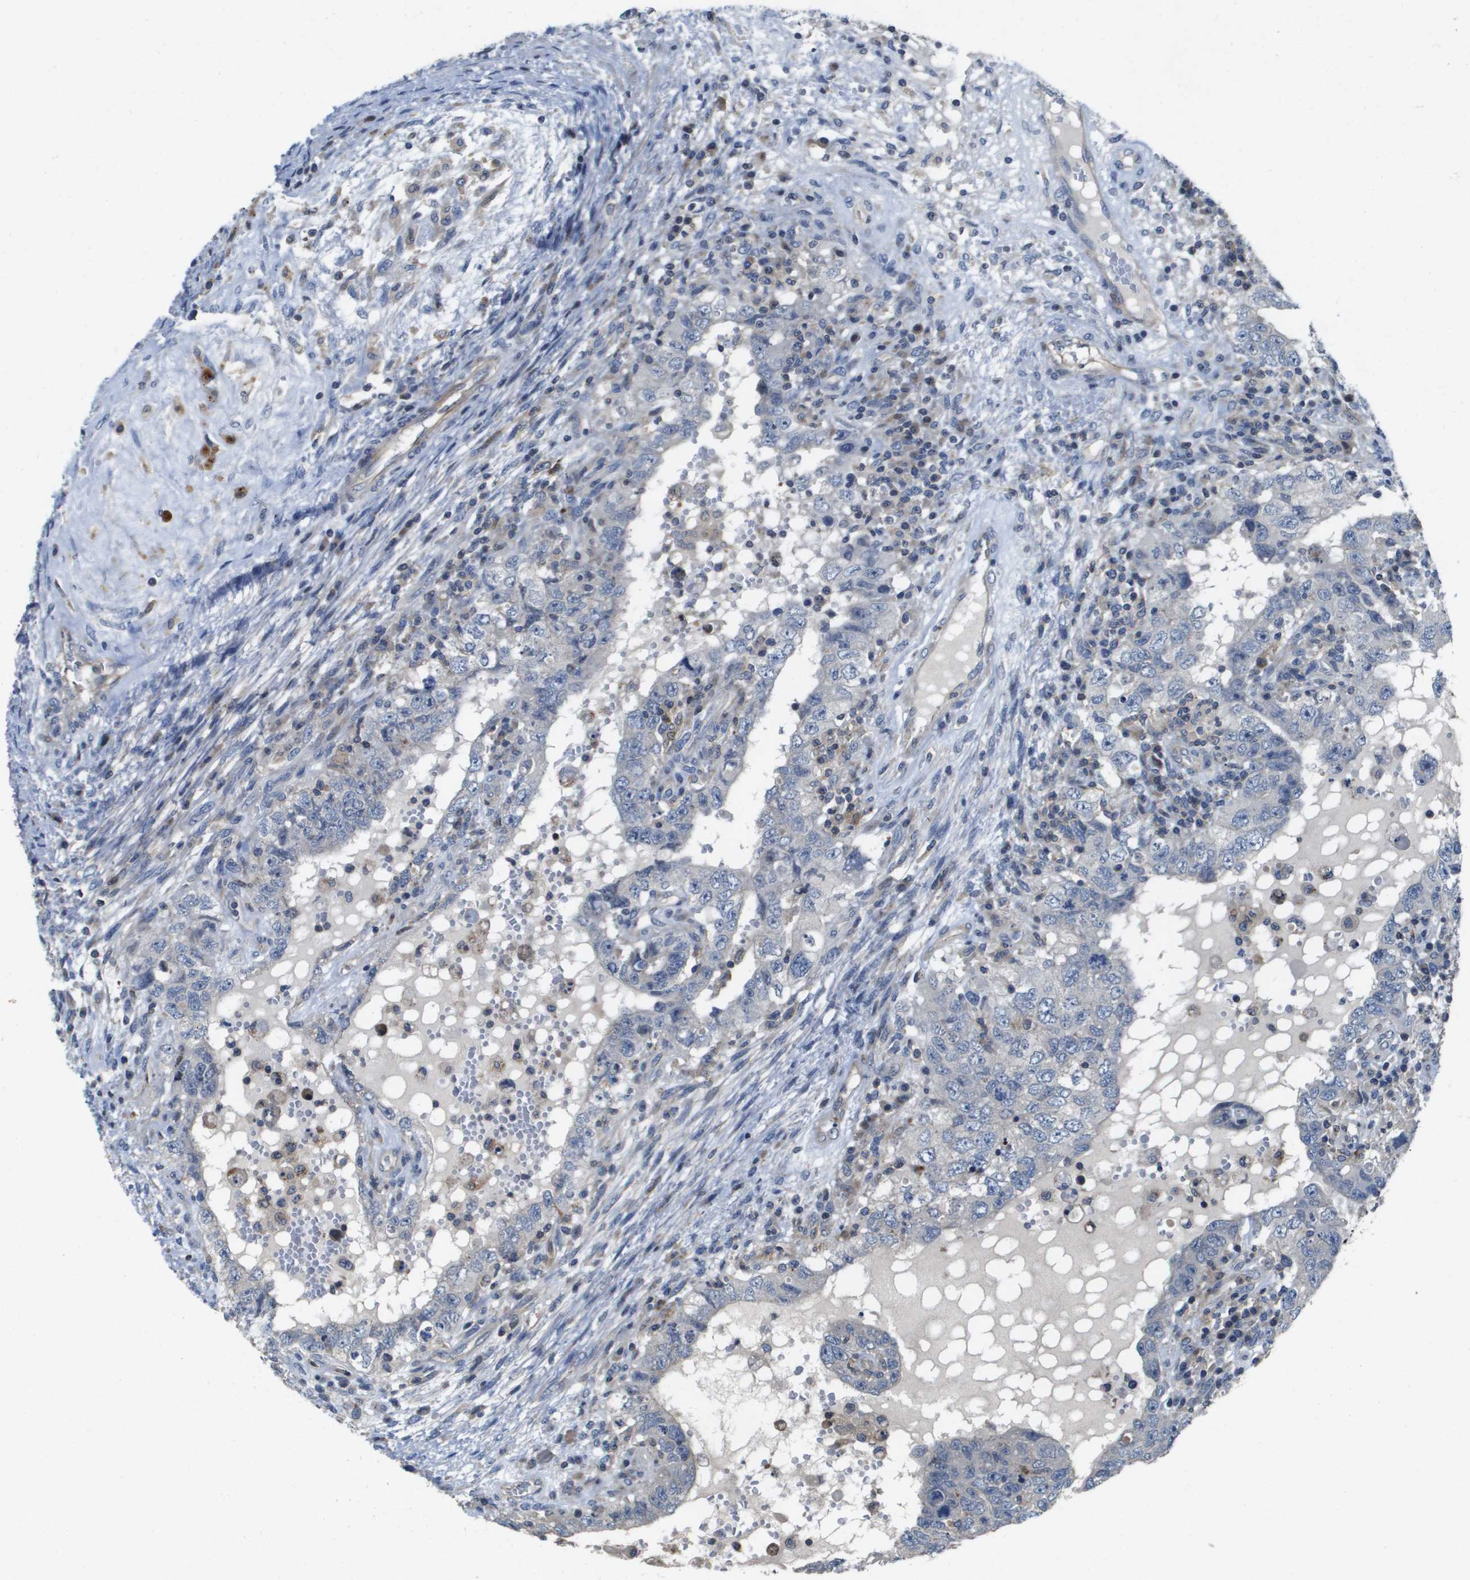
{"staining": {"intensity": "negative", "quantity": "none", "location": "none"}, "tissue": "testis cancer", "cell_type": "Tumor cells", "image_type": "cancer", "snomed": [{"axis": "morphology", "description": "Carcinoma, Embryonal, NOS"}, {"axis": "topography", "description": "Testis"}], "caption": "This micrograph is of testis cancer stained with immunohistochemistry to label a protein in brown with the nuclei are counter-stained blue. There is no staining in tumor cells. Nuclei are stained in blue.", "gene": "SCN4B", "patient": {"sex": "male", "age": 26}}